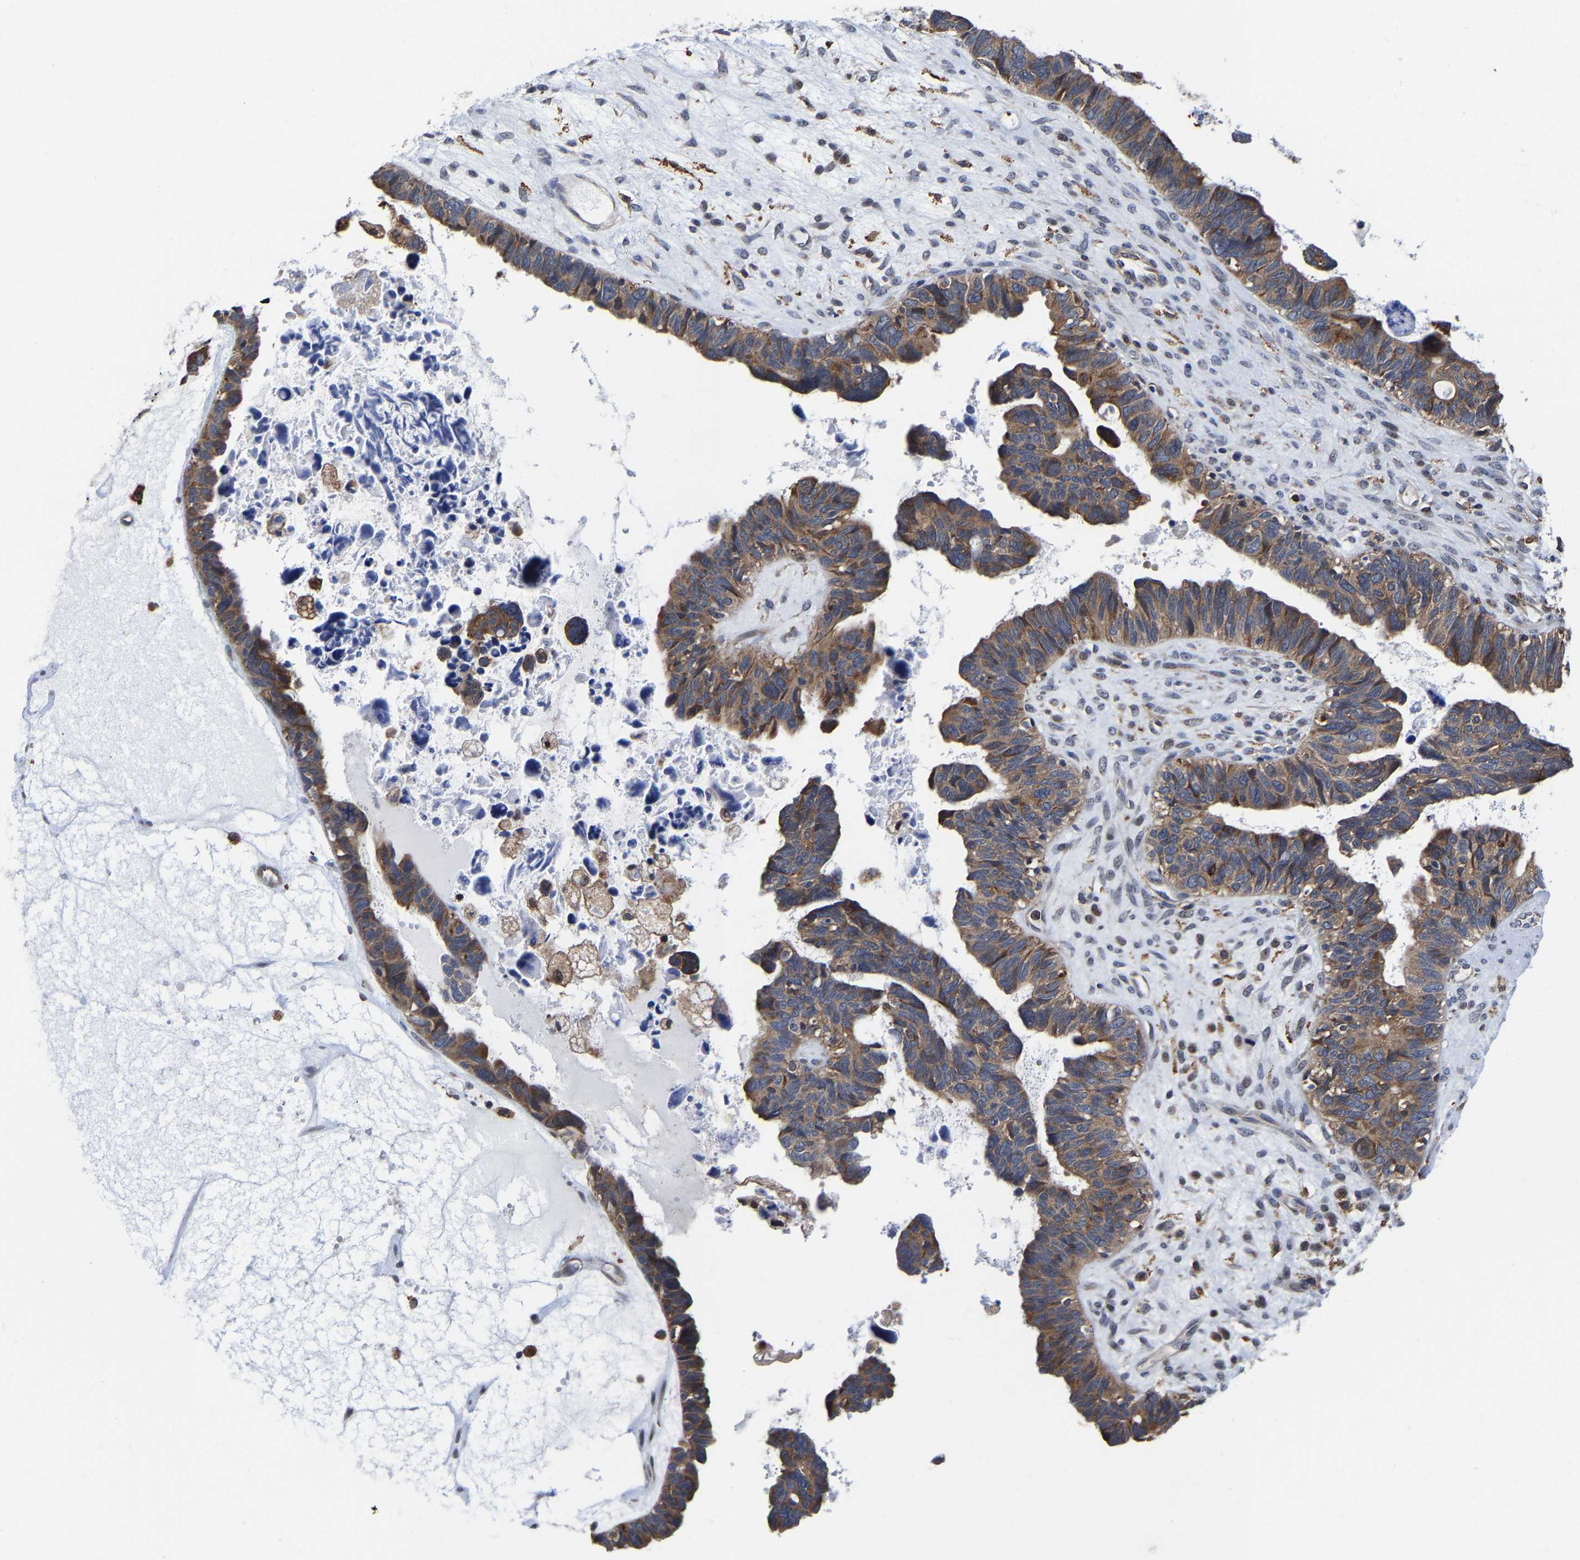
{"staining": {"intensity": "moderate", "quantity": ">75%", "location": "cytoplasmic/membranous"}, "tissue": "ovarian cancer", "cell_type": "Tumor cells", "image_type": "cancer", "snomed": [{"axis": "morphology", "description": "Cystadenocarcinoma, serous, NOS"}, {"axis": "topography", "description": "Ovary"}], "caption": "Human ovarian serous cystadenocarcinoma stained with a protein marker shows moderate staining in tumor cells.", "gene": "PFKFB3", "patient": {"sex": "female", "age": 79}}